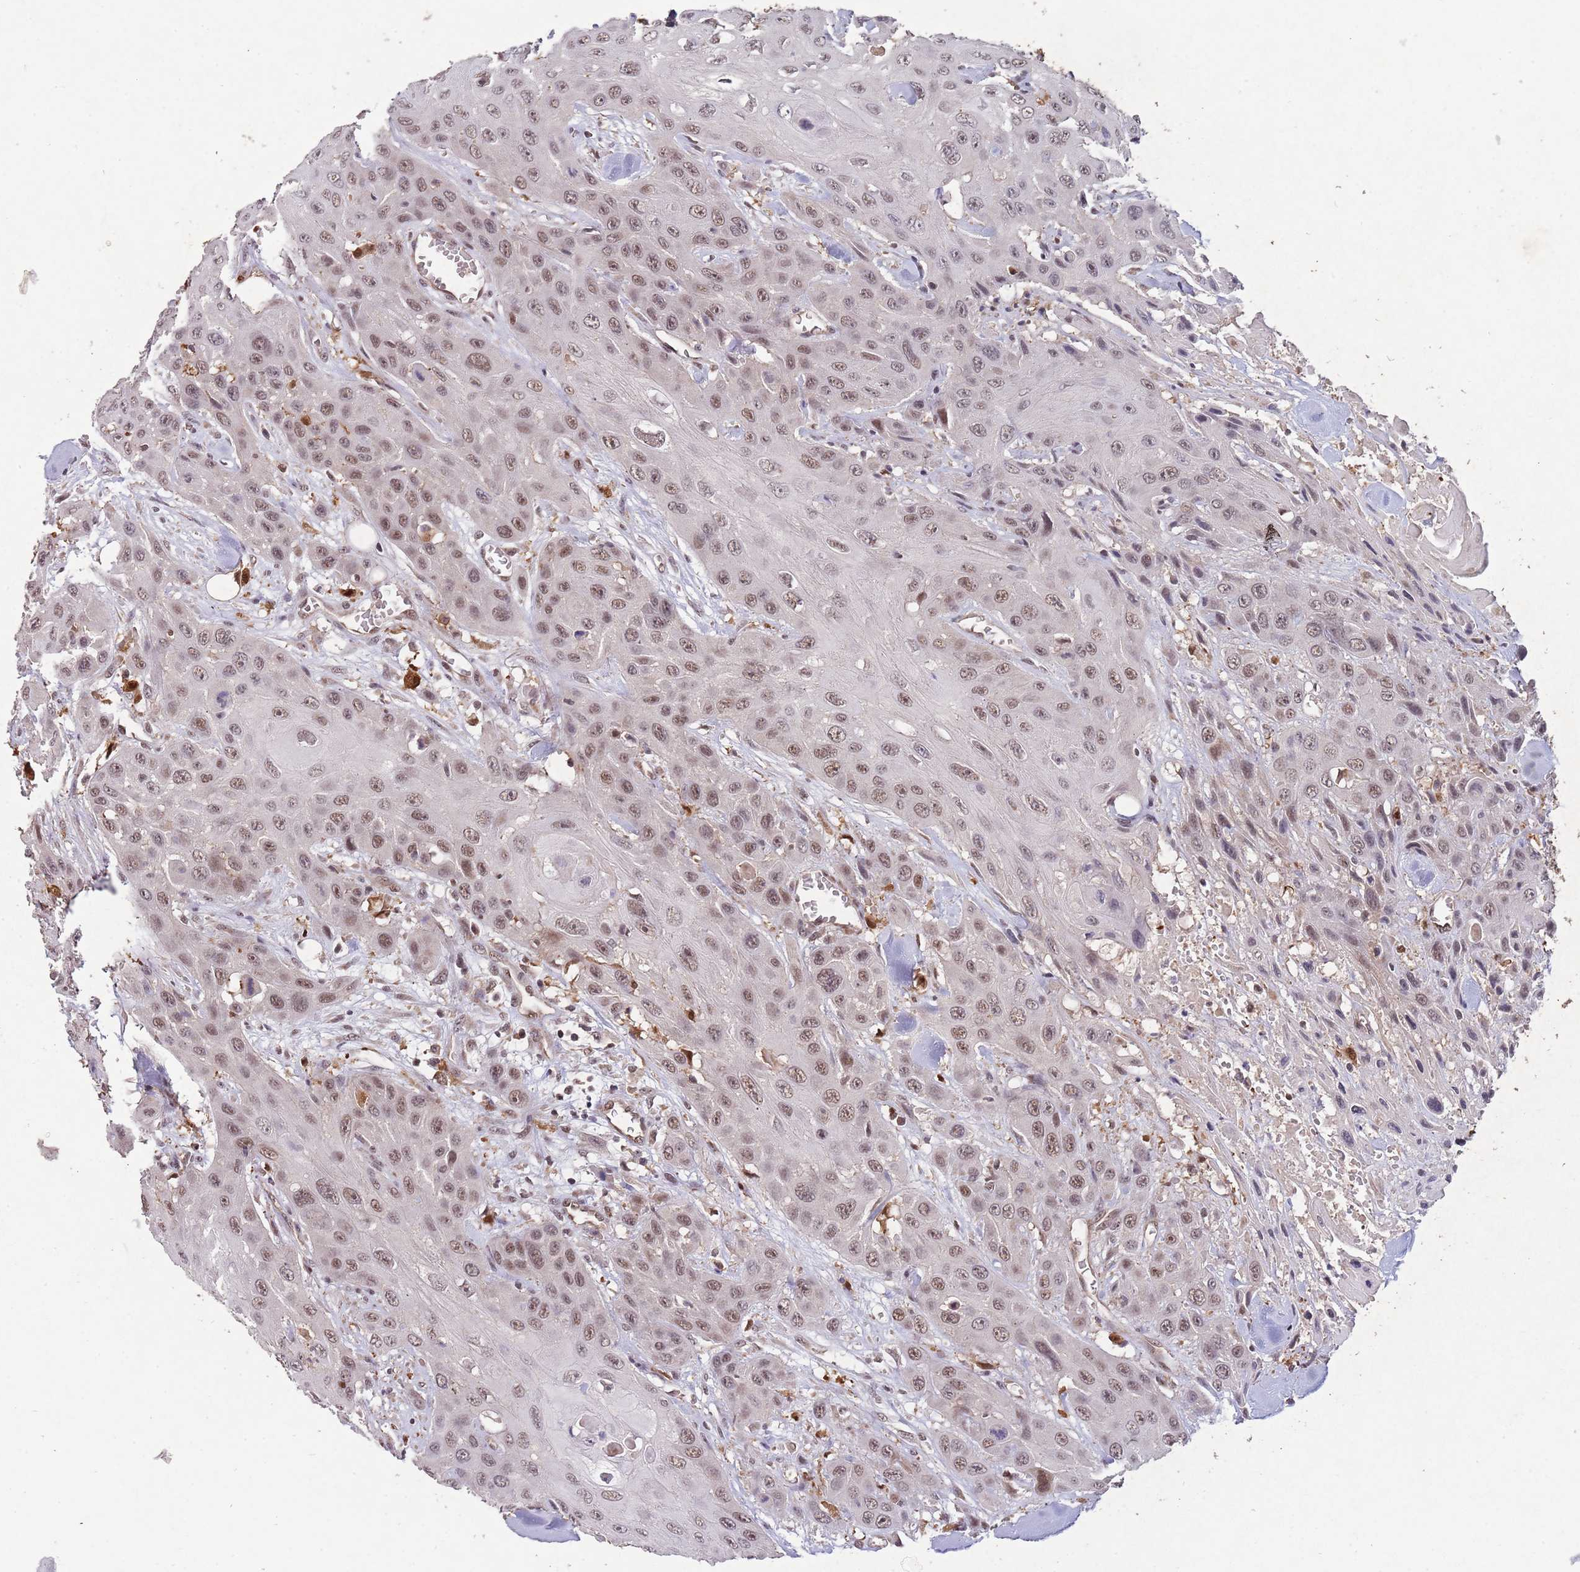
{"staining": {"intensity": "moderate", "quantity": ">75%", "location": "nuclear"}, "tissue": "head and neck cancer", "cell_type": "Tumor cells", "image_type": "cancer", "snomed": [{"axis": "morphology", "description": "Squamous cell carcinoma, NOS"}, {"axis": "topography", "description": "Head-Neck"}], "caption": "DAB immunohistochemical staining of head and neck cancer reveals moderate nuclear protein positivity in approximately >75% of tumor cells. The protein of interest is shown in brown color, while the nuclei are stained blue.", "gene": "ZNF639", "patient": {"sex": "male", "age": 81}}